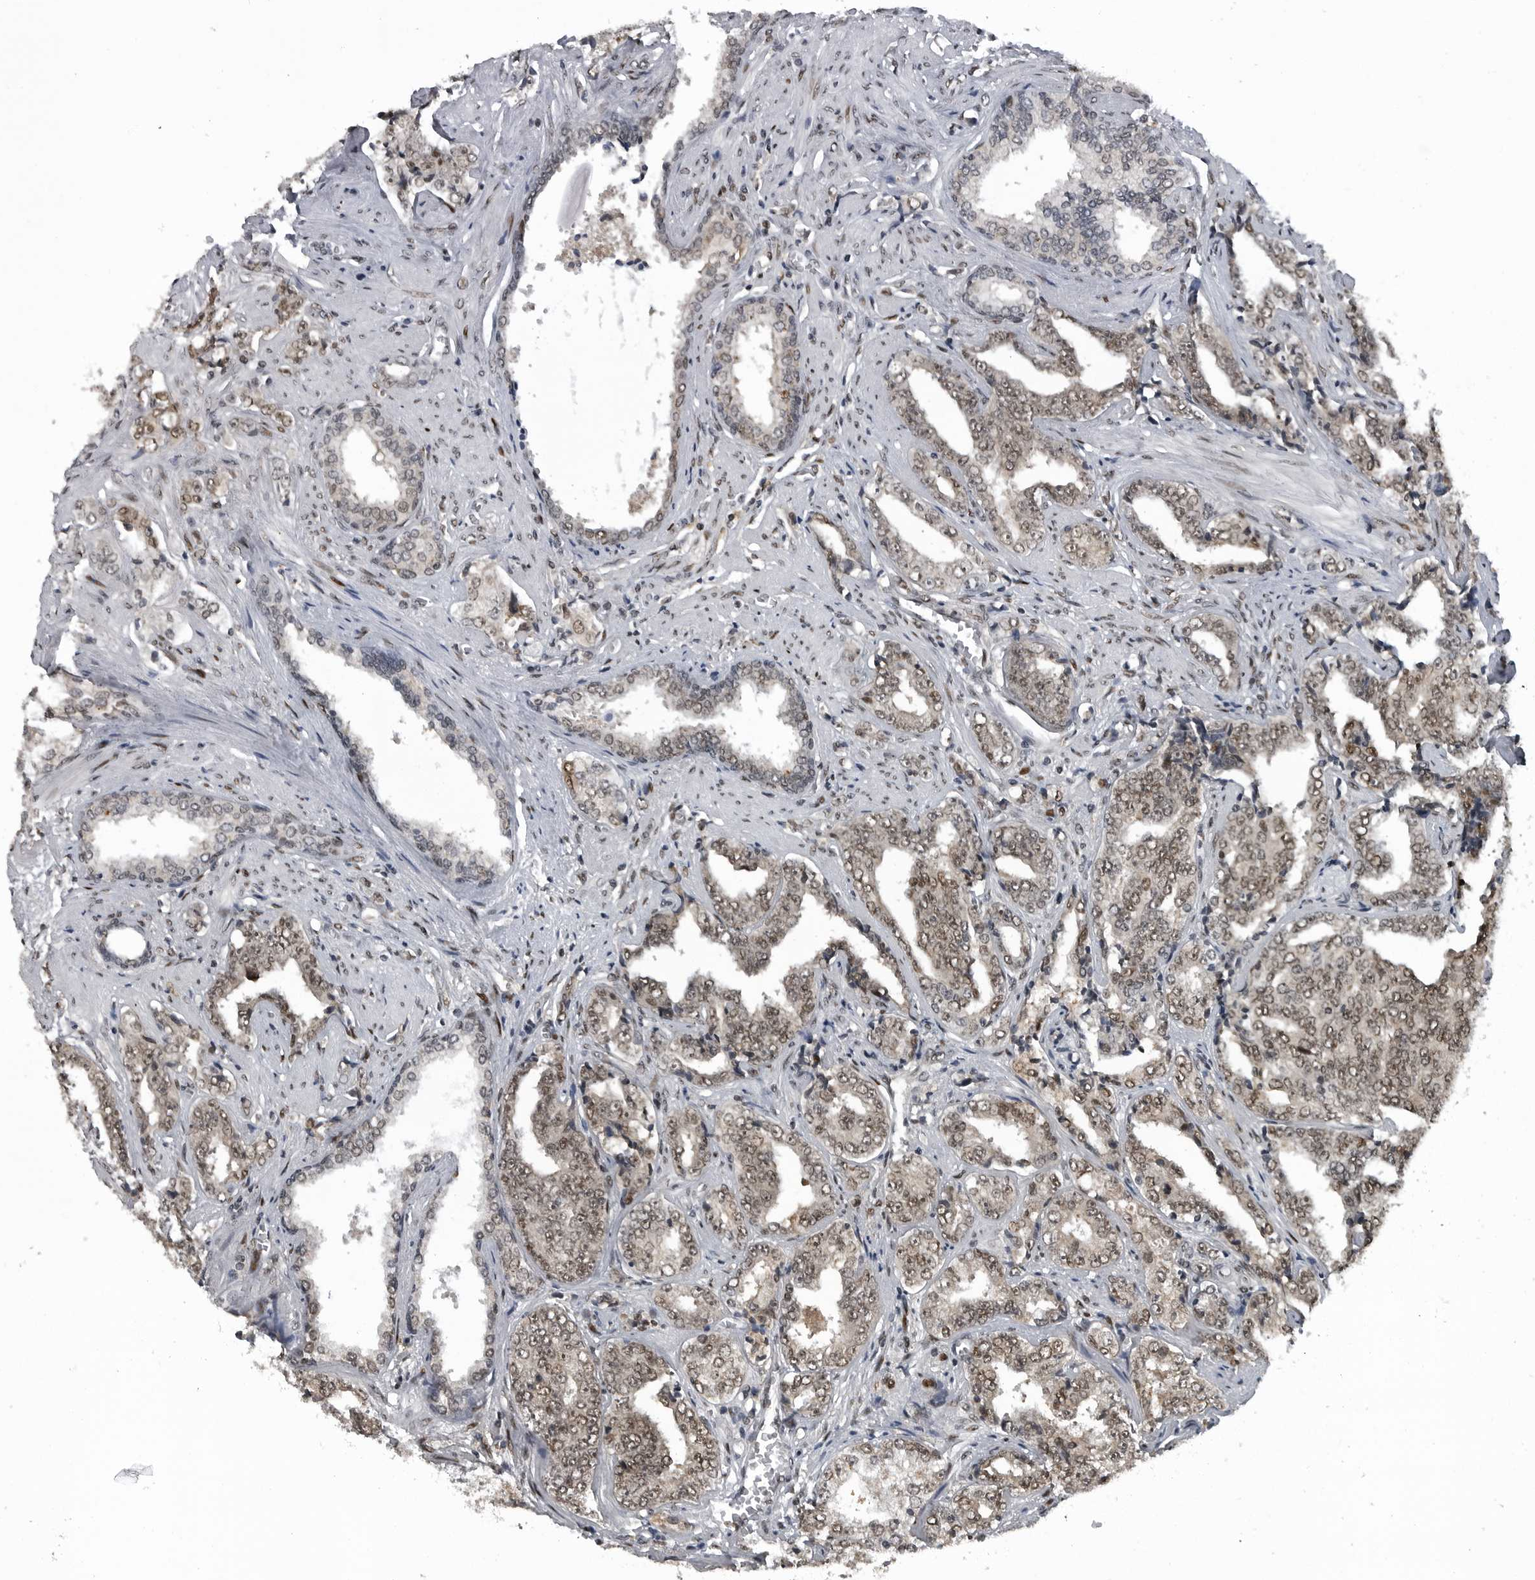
{"staining": {"intensity": "weak", "quantity": ">75%", "location": "nuclear"}, "tissue": "prostate cancer", "cell_type": "Tumor cells", "image_type": "cancer", "snomed": [{"axis": "morphology", "description": "Adenocarcinoma, High grade"}, {"axis": "topography", "description": "Prostate"}], "caption": "IHC of prostate high-grade adenocarcinoma shows low levels of weak nuclear expression in about >75% of tumor cells.", "gene": "C8orf58", "patient": {"sex": "male", "age": 71}}